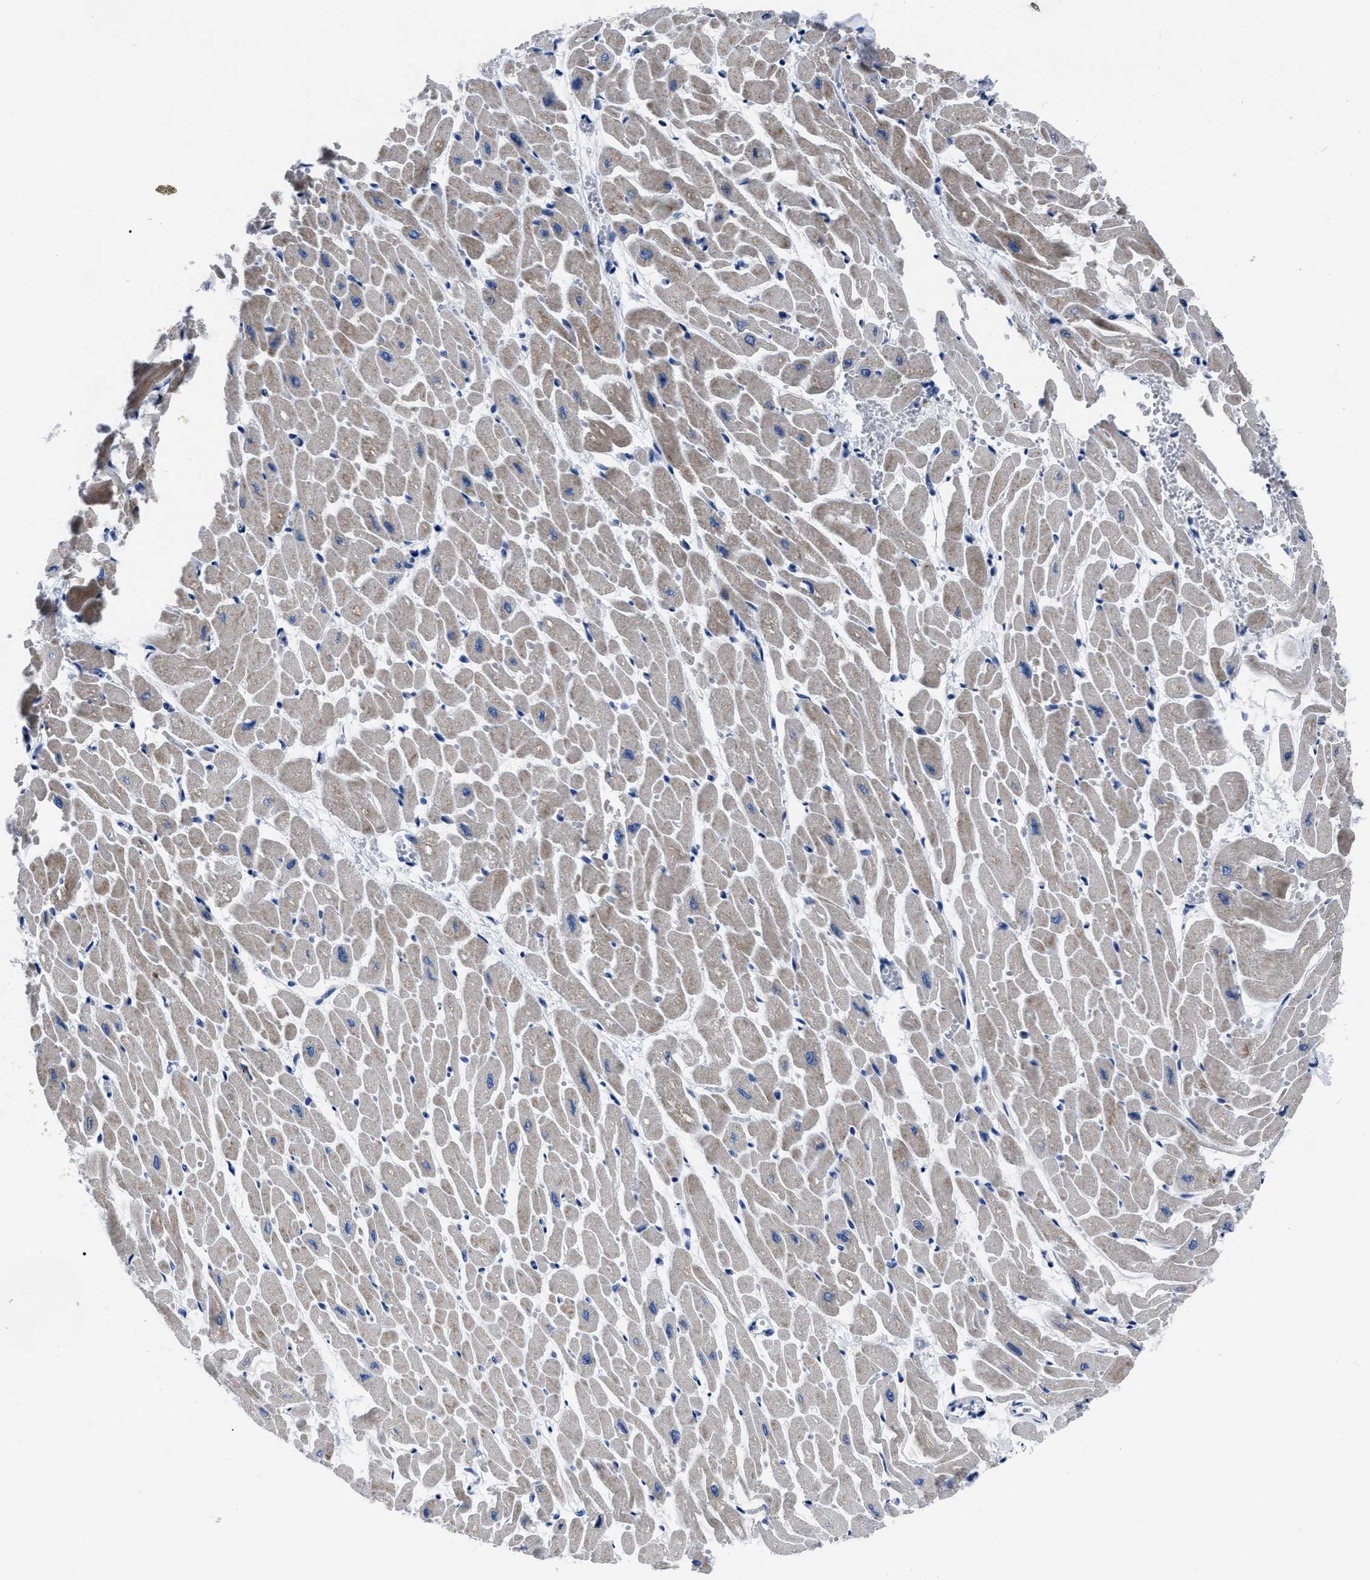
{"staining": {"intensity": "moderate", "quantity": "<25%", "location": "cytoplasmic/membranous"}, "tissue": "heart muscle", "cell_type": "Cardiomyocytes", "image_type": "normal", "snomed": [{"axis": "morphology", "description": "Normal tissue, NOS"}, {"axis": "topography", "description": "Heart"}], "caption": "The histopathology image demonstrates a brown stain indicating the presence of a protein in the cytoplasmic/membranous of cardiomyocytes in heart muscle.", "gene": "MOV10L1", "patient": {"sex": "male", "age": 45}}